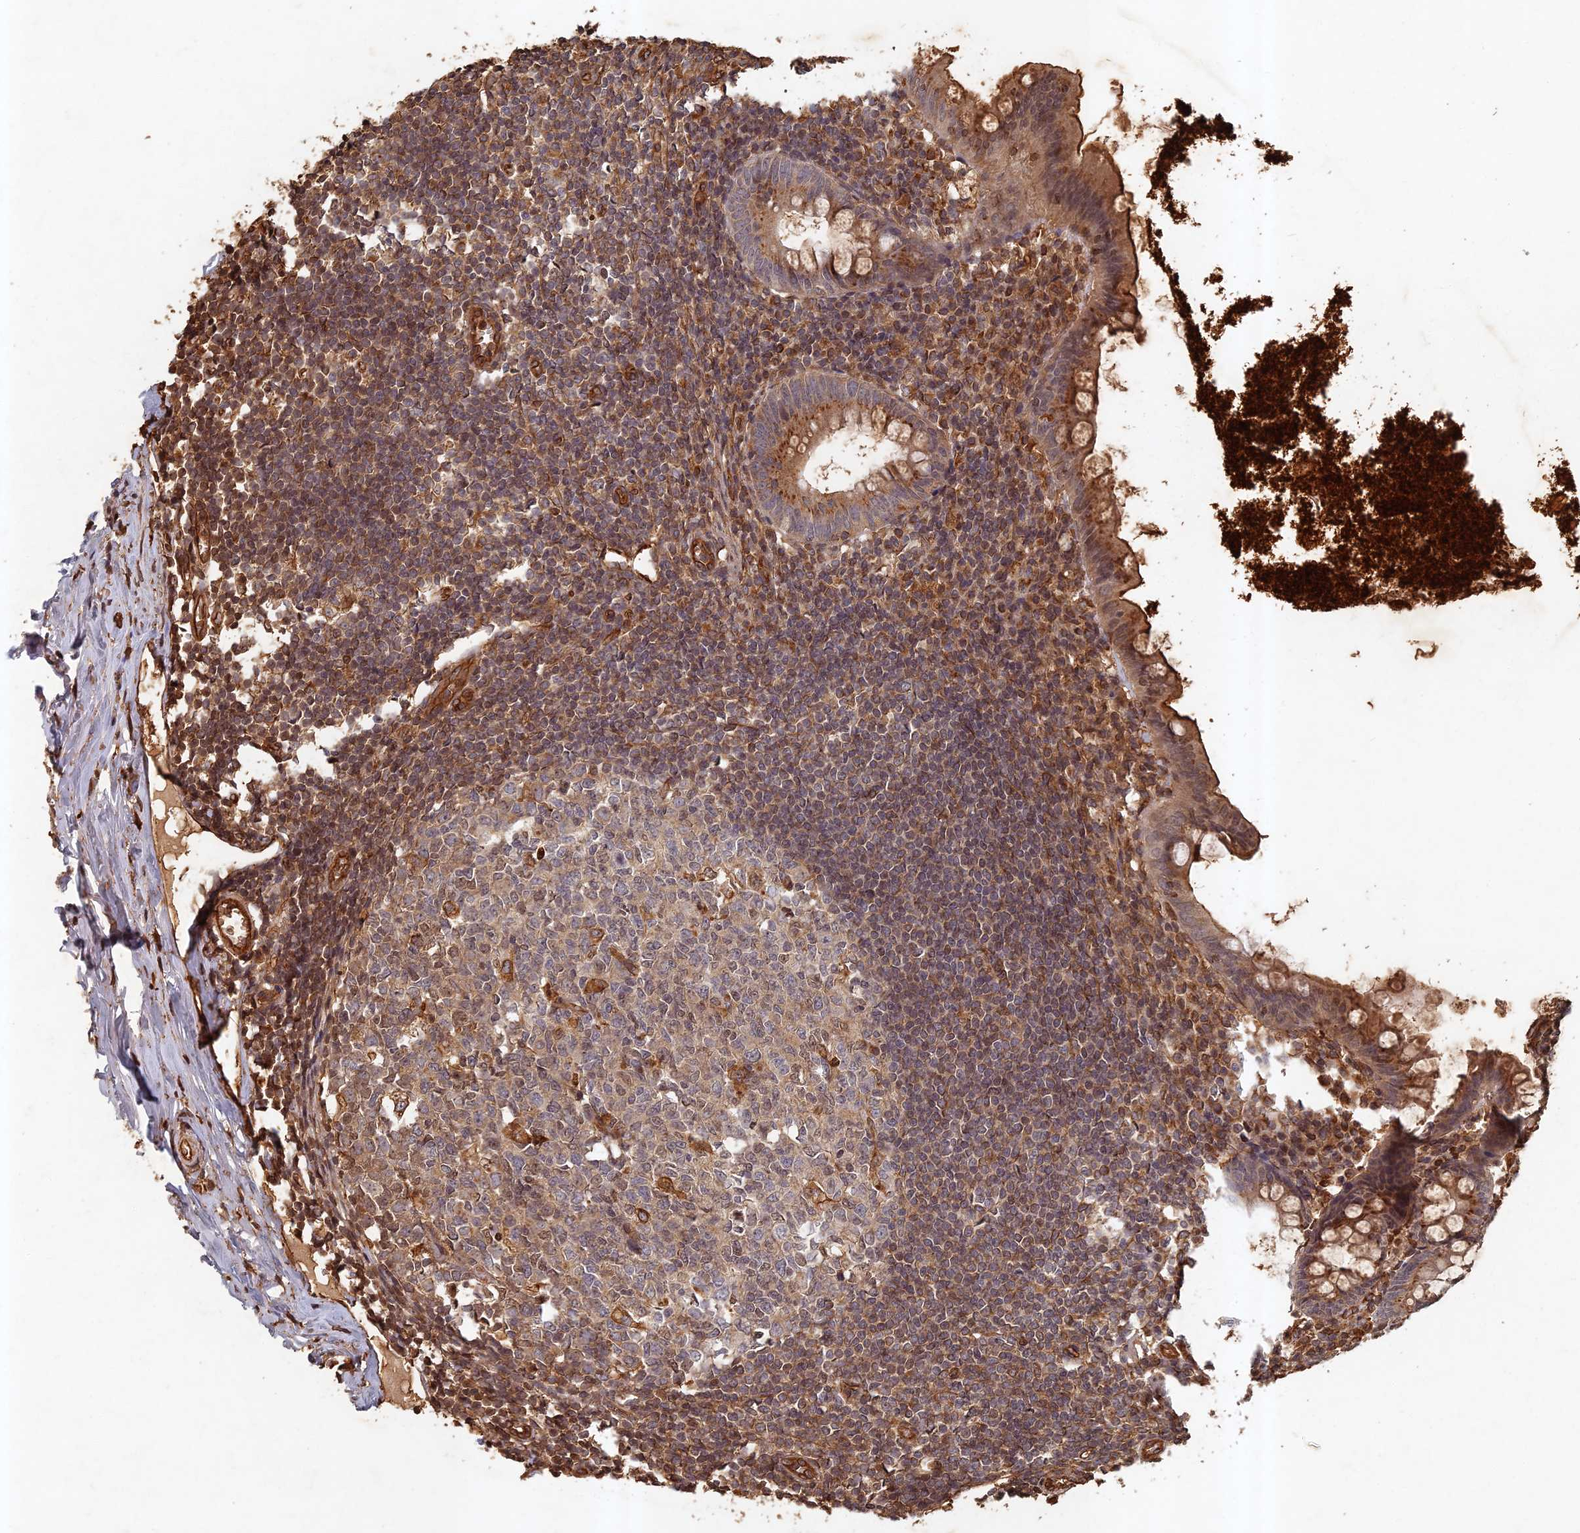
{"staining": {"intensity": "moderate", "quantity": ">75%", "location": "cytoplasmic/membranous,nuclear"}, "tissue": "appendix", "cell_type": "Glandular cells", "image_type": "normal", "snomed": [{"axis": "morphology", "description": "Normal tissue, NOS"}, {"axis": "topography", "description": "Appendix"}], "caption": "IHC staining of unremarkable appendix, which demonstrates medium levels of moderate cytoplasmic/membranous,nuclear staining in about >75% of glandular cells indicating moderate cytoplasmic/membranous,nuclear protein staining. The staining was performed using DAB (brown) for protein detection and nuclei were counterstained in hematoxylin (blue).", "gene": "ABCB10", "patient": {"sex": "female", "age": 51}}